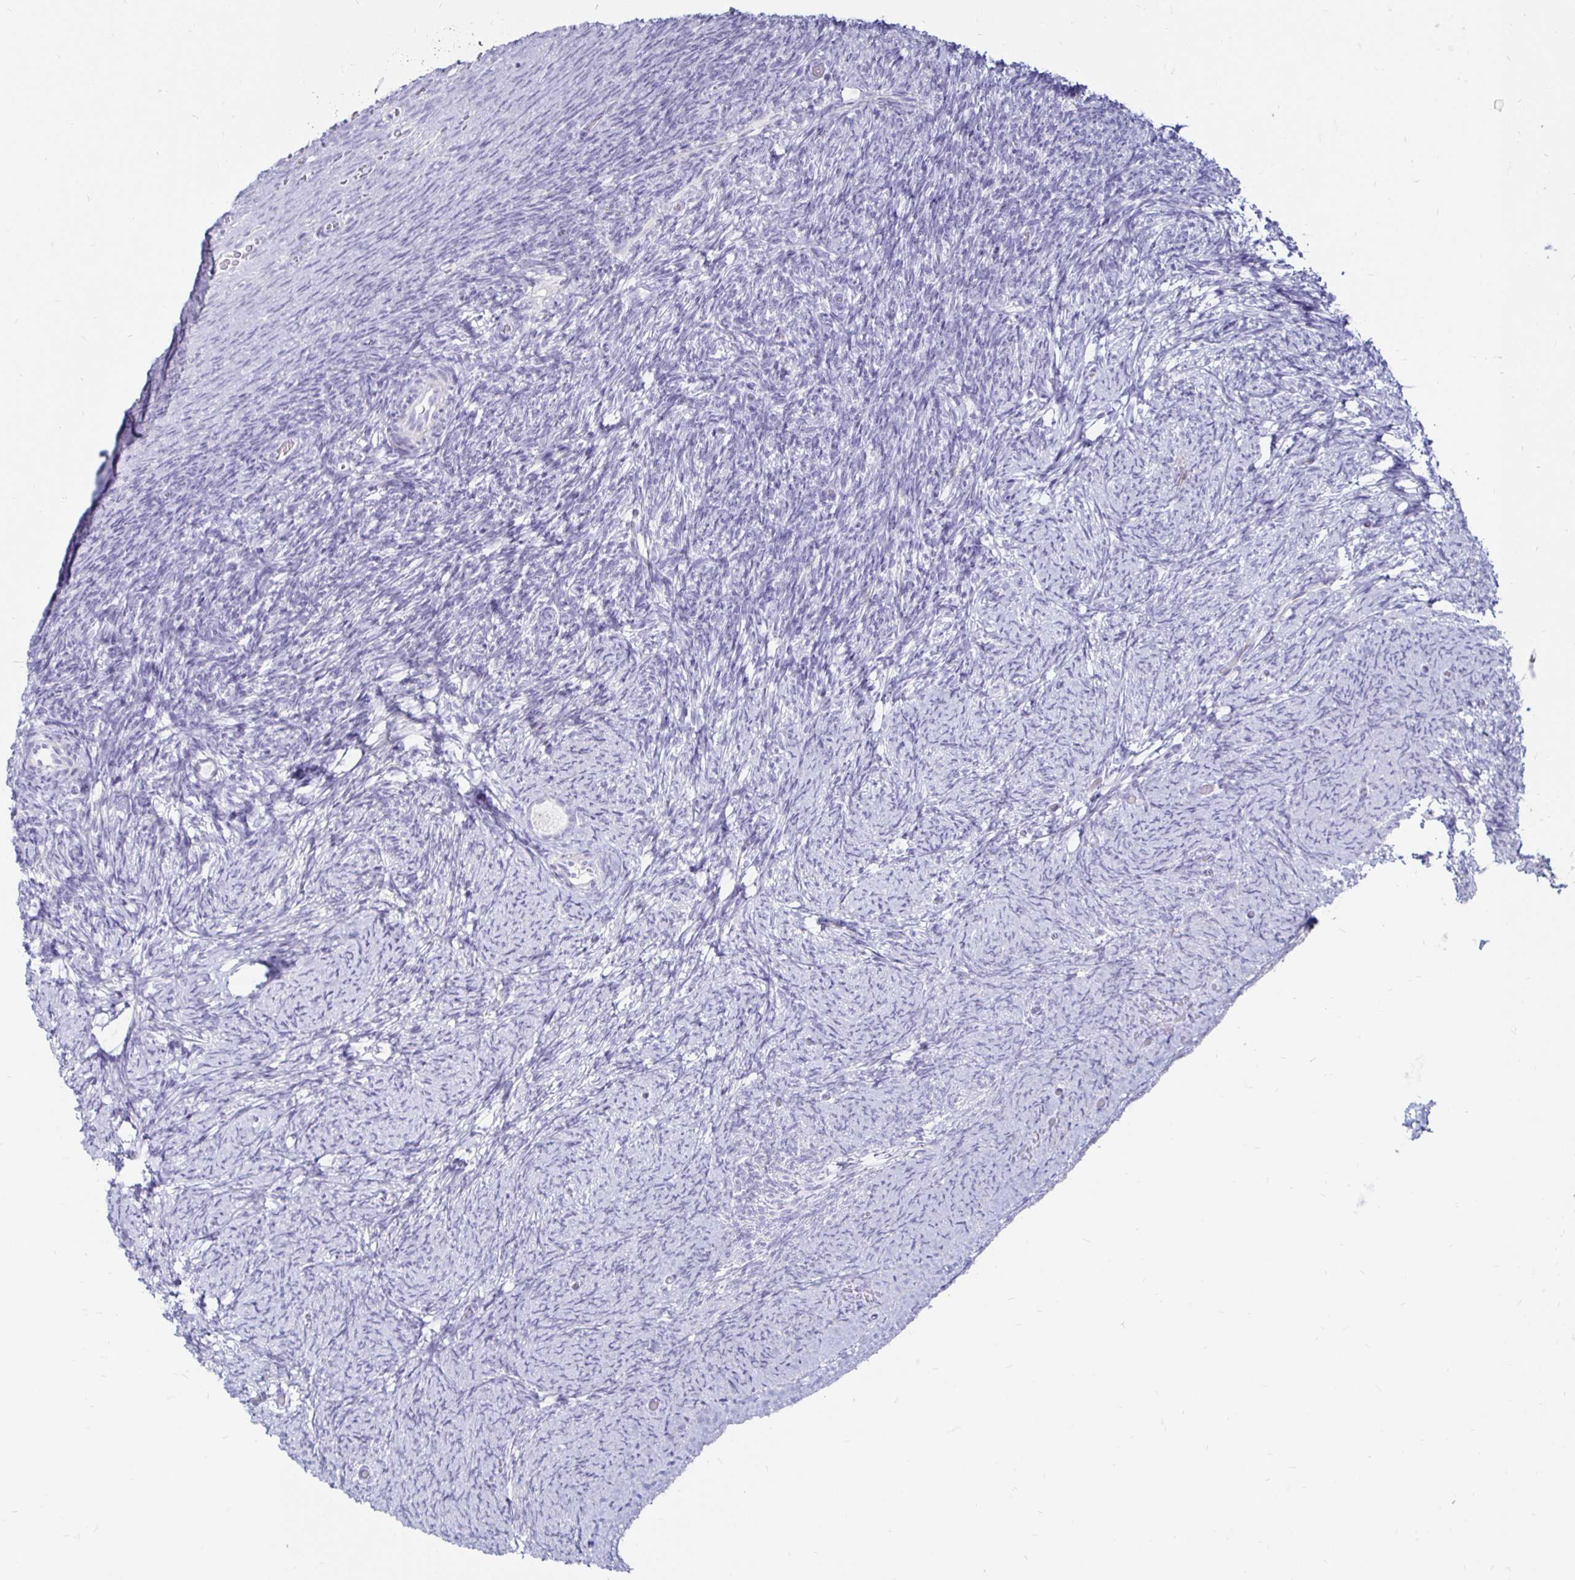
{"staining": {"intensity": "negative", "quantity": "none", "location": "none"}, "tissue": "ovary", "cell_type": "Follicle cells", "image_type": "normal", "snomed": [{"axis": "morphology", "description": "Normal tissue, NOS"}, {"axis": "topography", "description": "Ovary"}], "caption": "A micrograph of ovary stained for a protein displays no brown staining in follicle cells. (DAB (3,3'-diaminobenzidine) IHC visualized using brightfield microscopy, high magnification).", "gene": "TIMP1", "patient": {"sex": "female", "age": 34}}